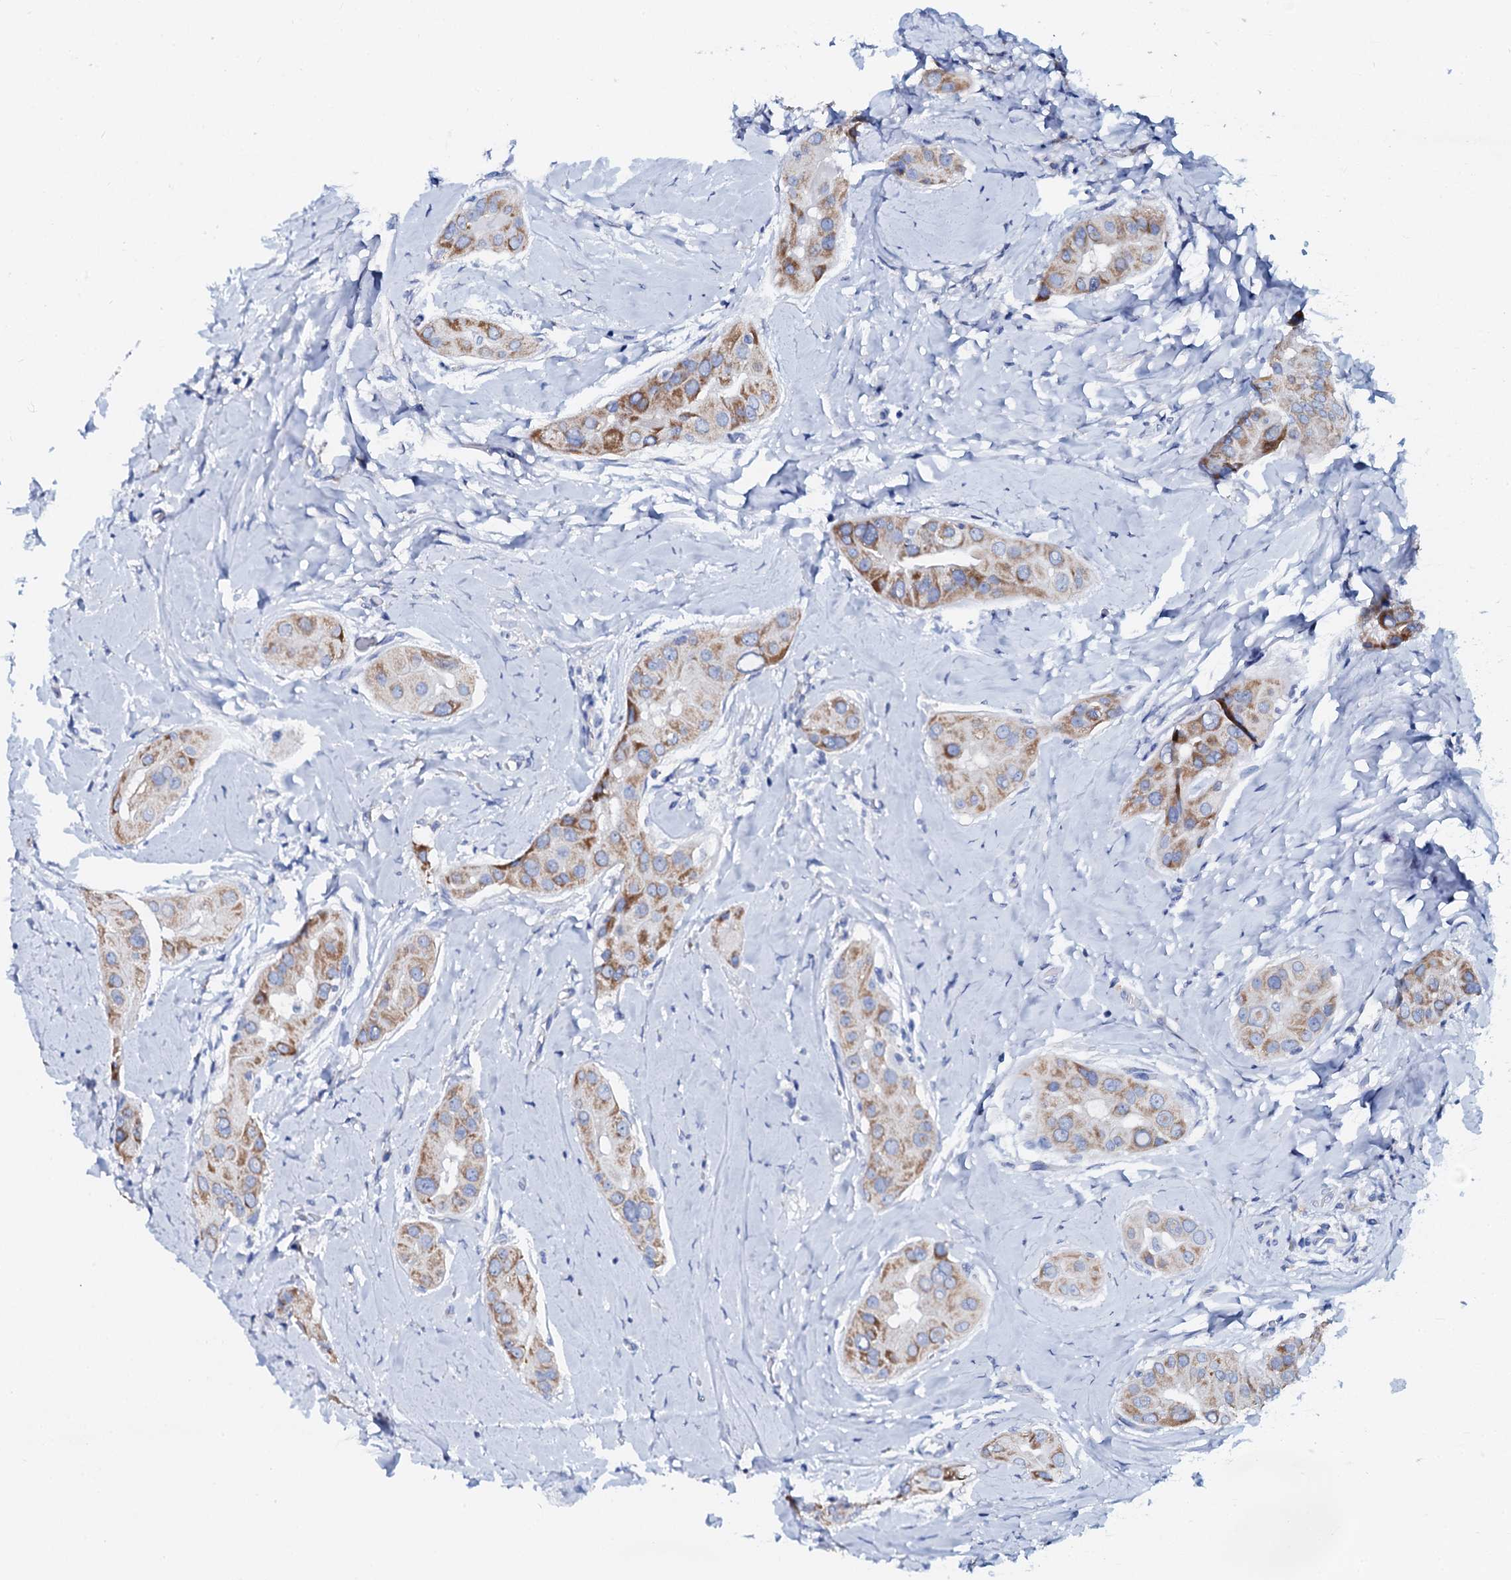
{"staining": {"intensity": "moderate", "quantity": ">75%", "location": "cytoplasmic/membranous"}, "tissue": "thyroid cancer", "cell_type": "Tumor cells", "image_type": "cancer", "snomed": [{"axis": "morphology", "description": "Papillary adenocarcinoma, NOS"}, {"axis": "topography", "description": "Thyroid gland"}], "caption": "Thyroid cancer stained with a brown dye exhibits moderate cytoplasmic/membranous positive expression in about >75% of tumor cells.", "gene": "SLC37A4", "patient": {"sex": "male", "age": 33}}